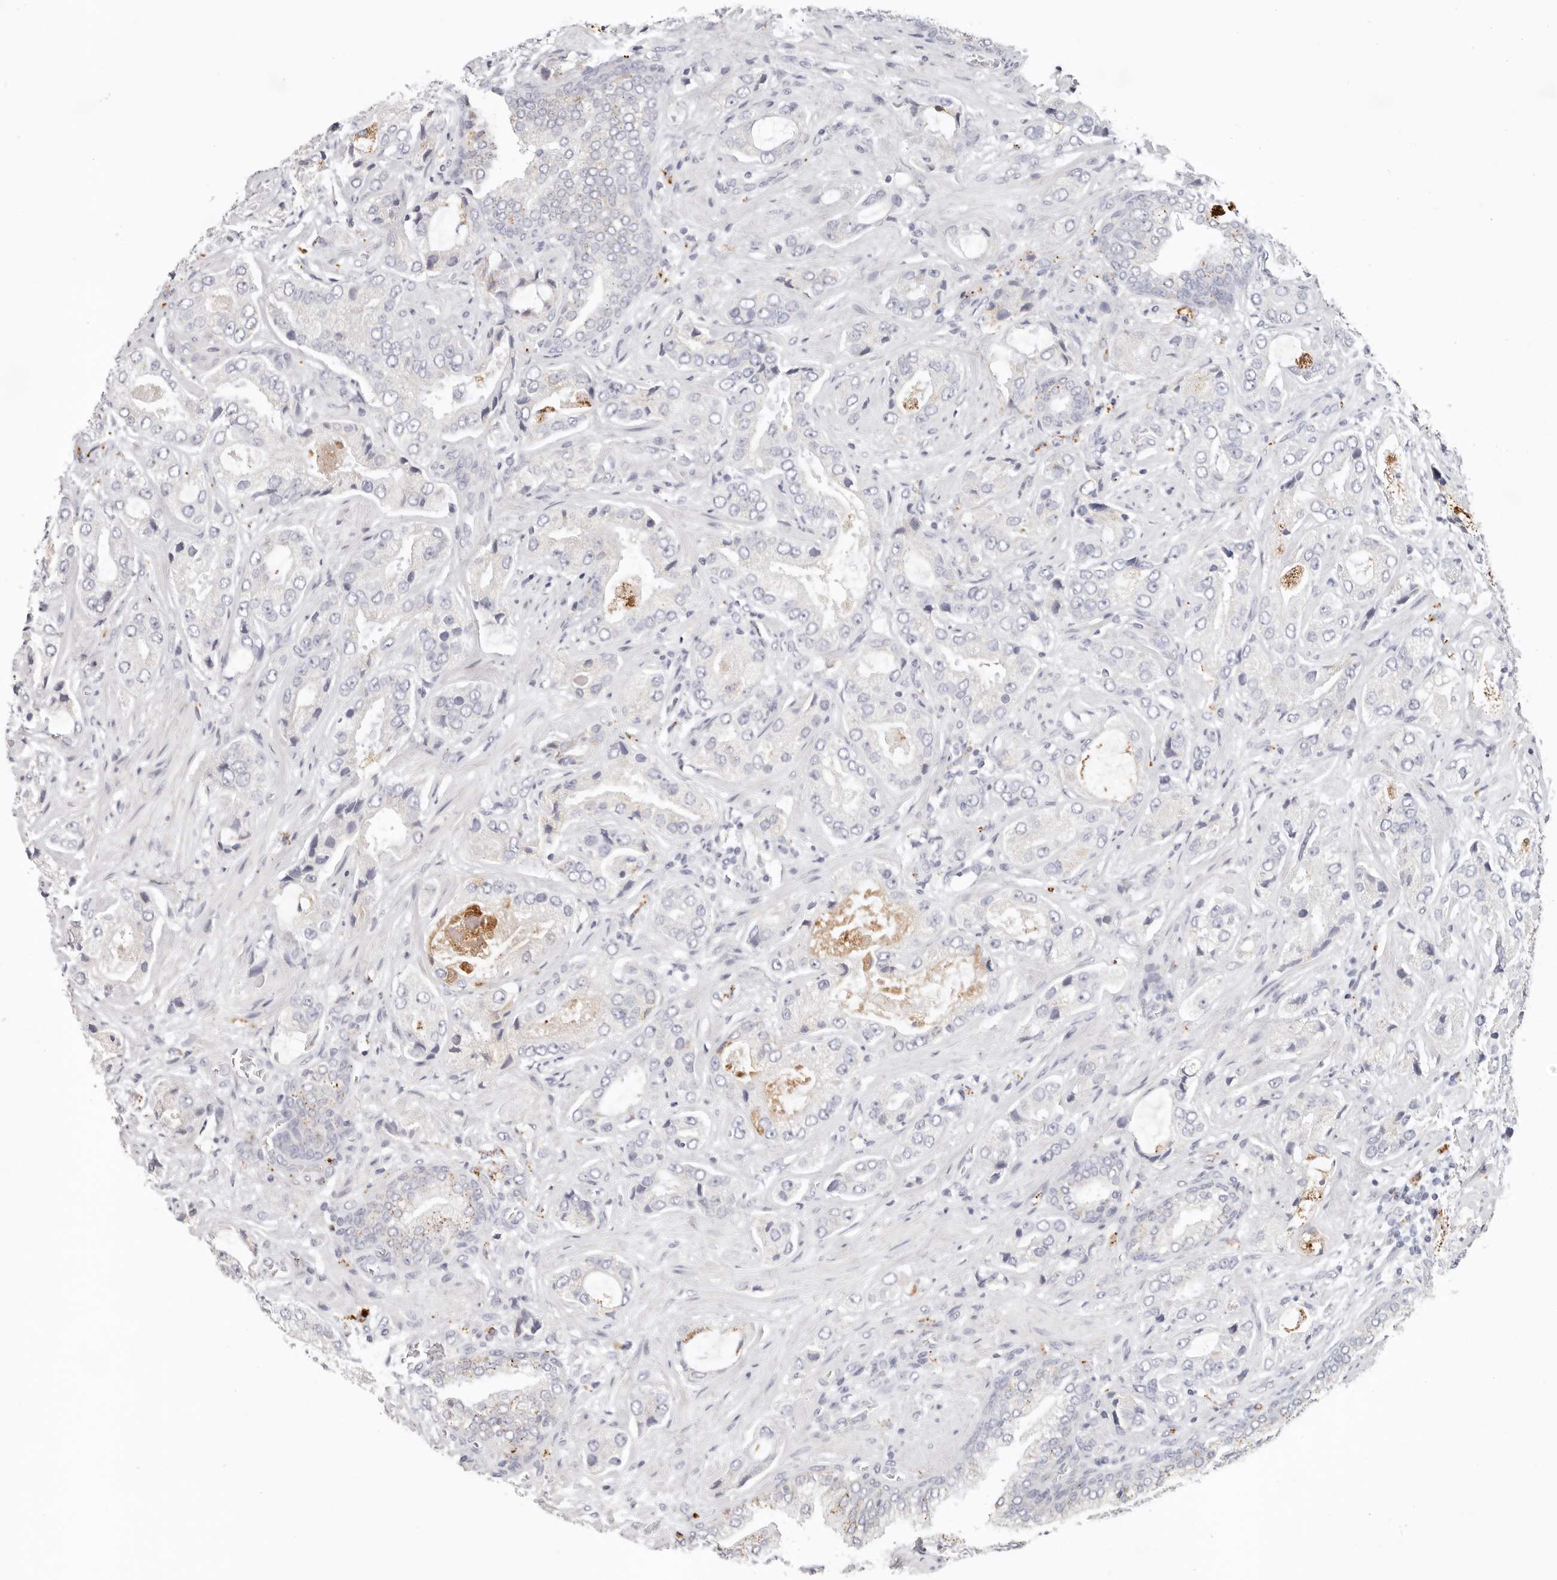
{"staining": {"intensity": "weak", "quantity": "<25%", "location": "cytoplasmic/membranous"}, "tissue": "prostate cancer", "cell_type": "Tumor cells", "image_type": "cancer", "snomed": [{"axis": "morphology", "description": "Normal tissue, NOS"}, {"axis": "morphology", "description": "Adenocarcinoma, High grade"}, {"axis": "topography", "description": "Prostate"}, {"axis": "topography", "description": "Peripheral nerve tissue"}], "caption": "DAB (3,3'-diaminobenzidine) immunohistochemical staining of adenocarcinoma (high-grade) (prostate) demonstrates no significant positivity in tumor cells. (Stains: DAB (3,3'-diaminobenzidine) immunohistochemistry with hematoxylin counter stain, Microscopy: brightfield microscopy at high magnification).", "gene": "STKLD1", "patient": {"sex": "male", "age": 59}}